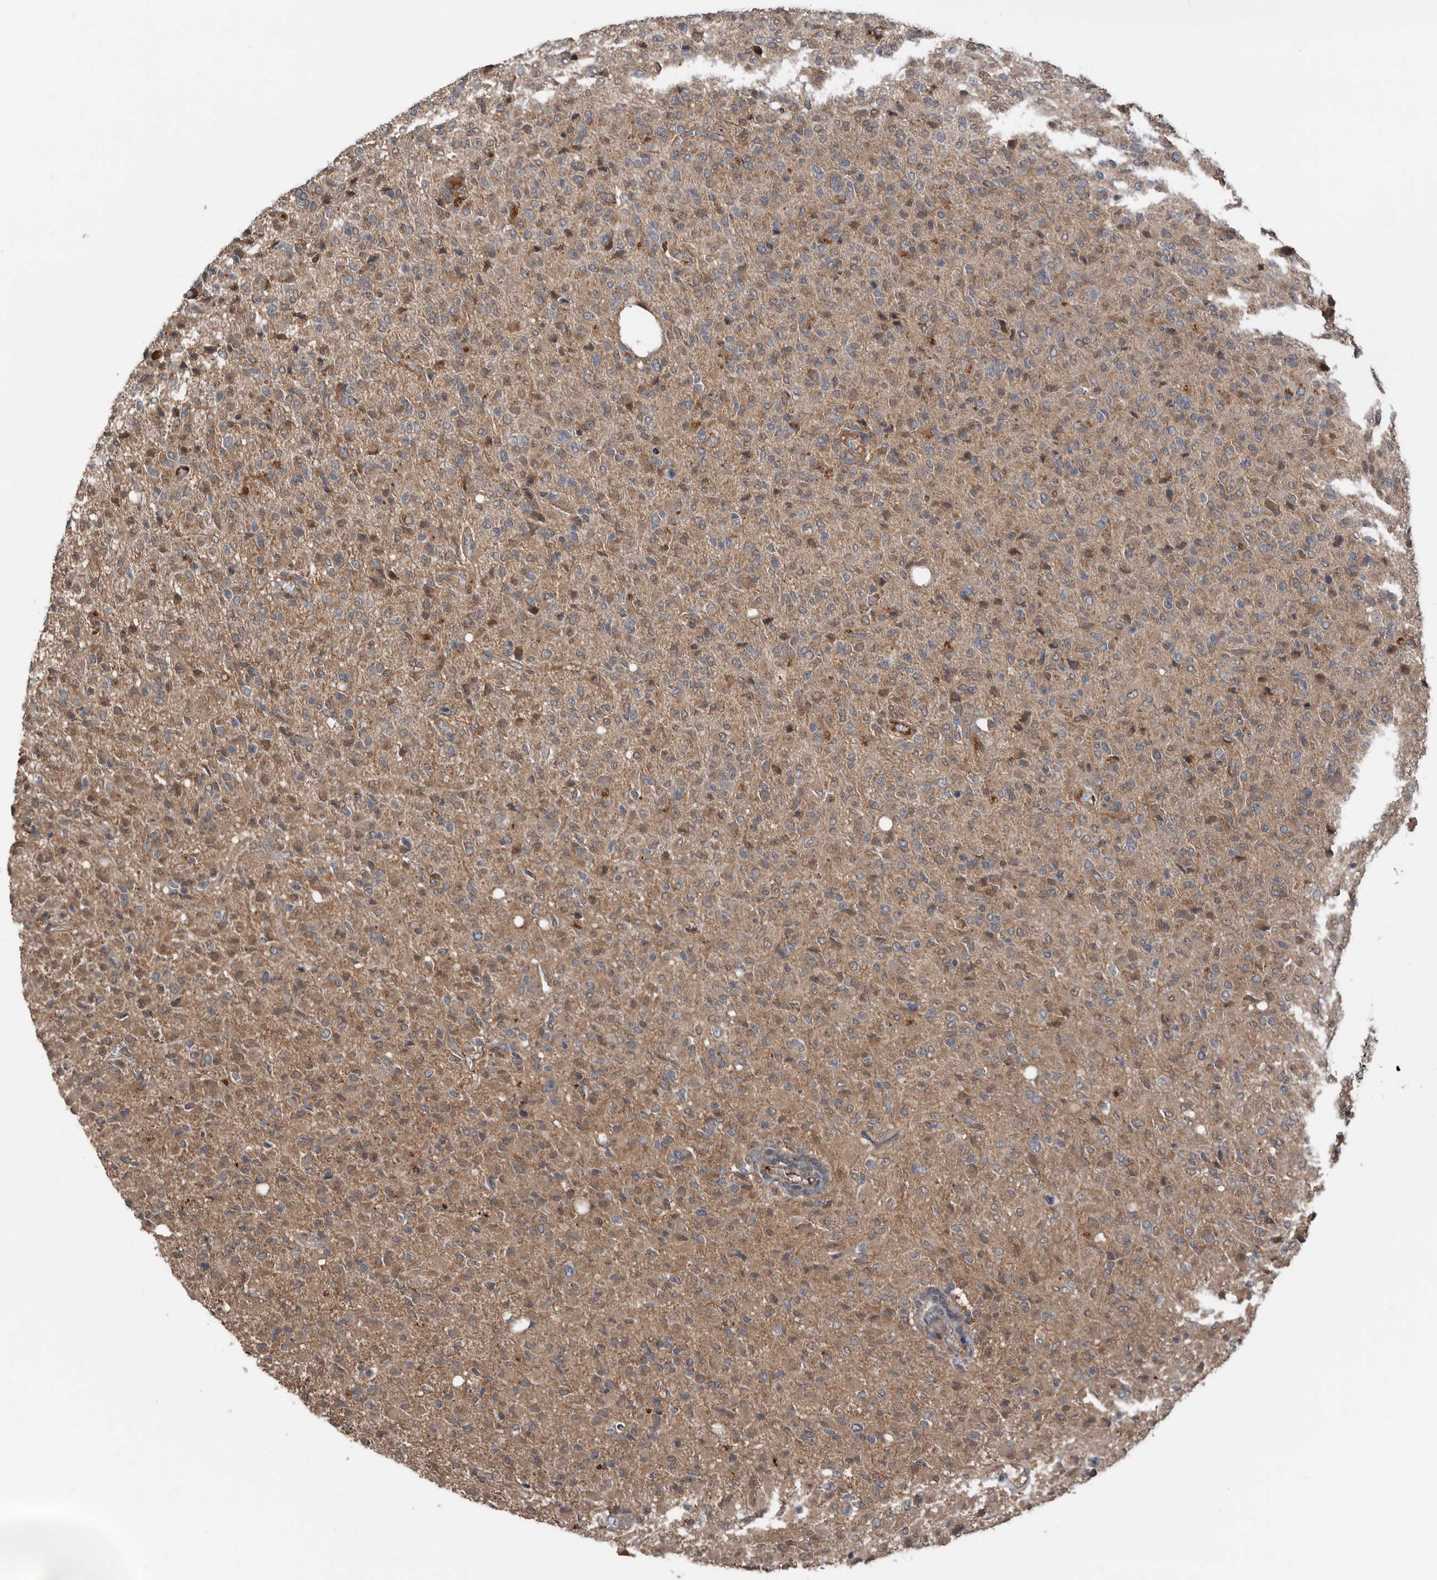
{"staining": {"intensity": "weak", "quantity": "25%-75%", "location": "cytoplasmic/membranous"}, "tissue": "glioma", "cell_type": "Tumor cells", "image_type": "cancer", "snomed": [{"axis": "morphology", "description": "Glioma, malignant, High grade"}, {"axis": "topography", "description": "Brain"}], "caption": "Protein expression analysis of human high-grade glioma (malignant) reveals weak cytoplasmic/membranous expression in about 25%-75% of tumor cells.", "gene": "DNAJB4", "patient": {"sex": "female", "age": 57}}